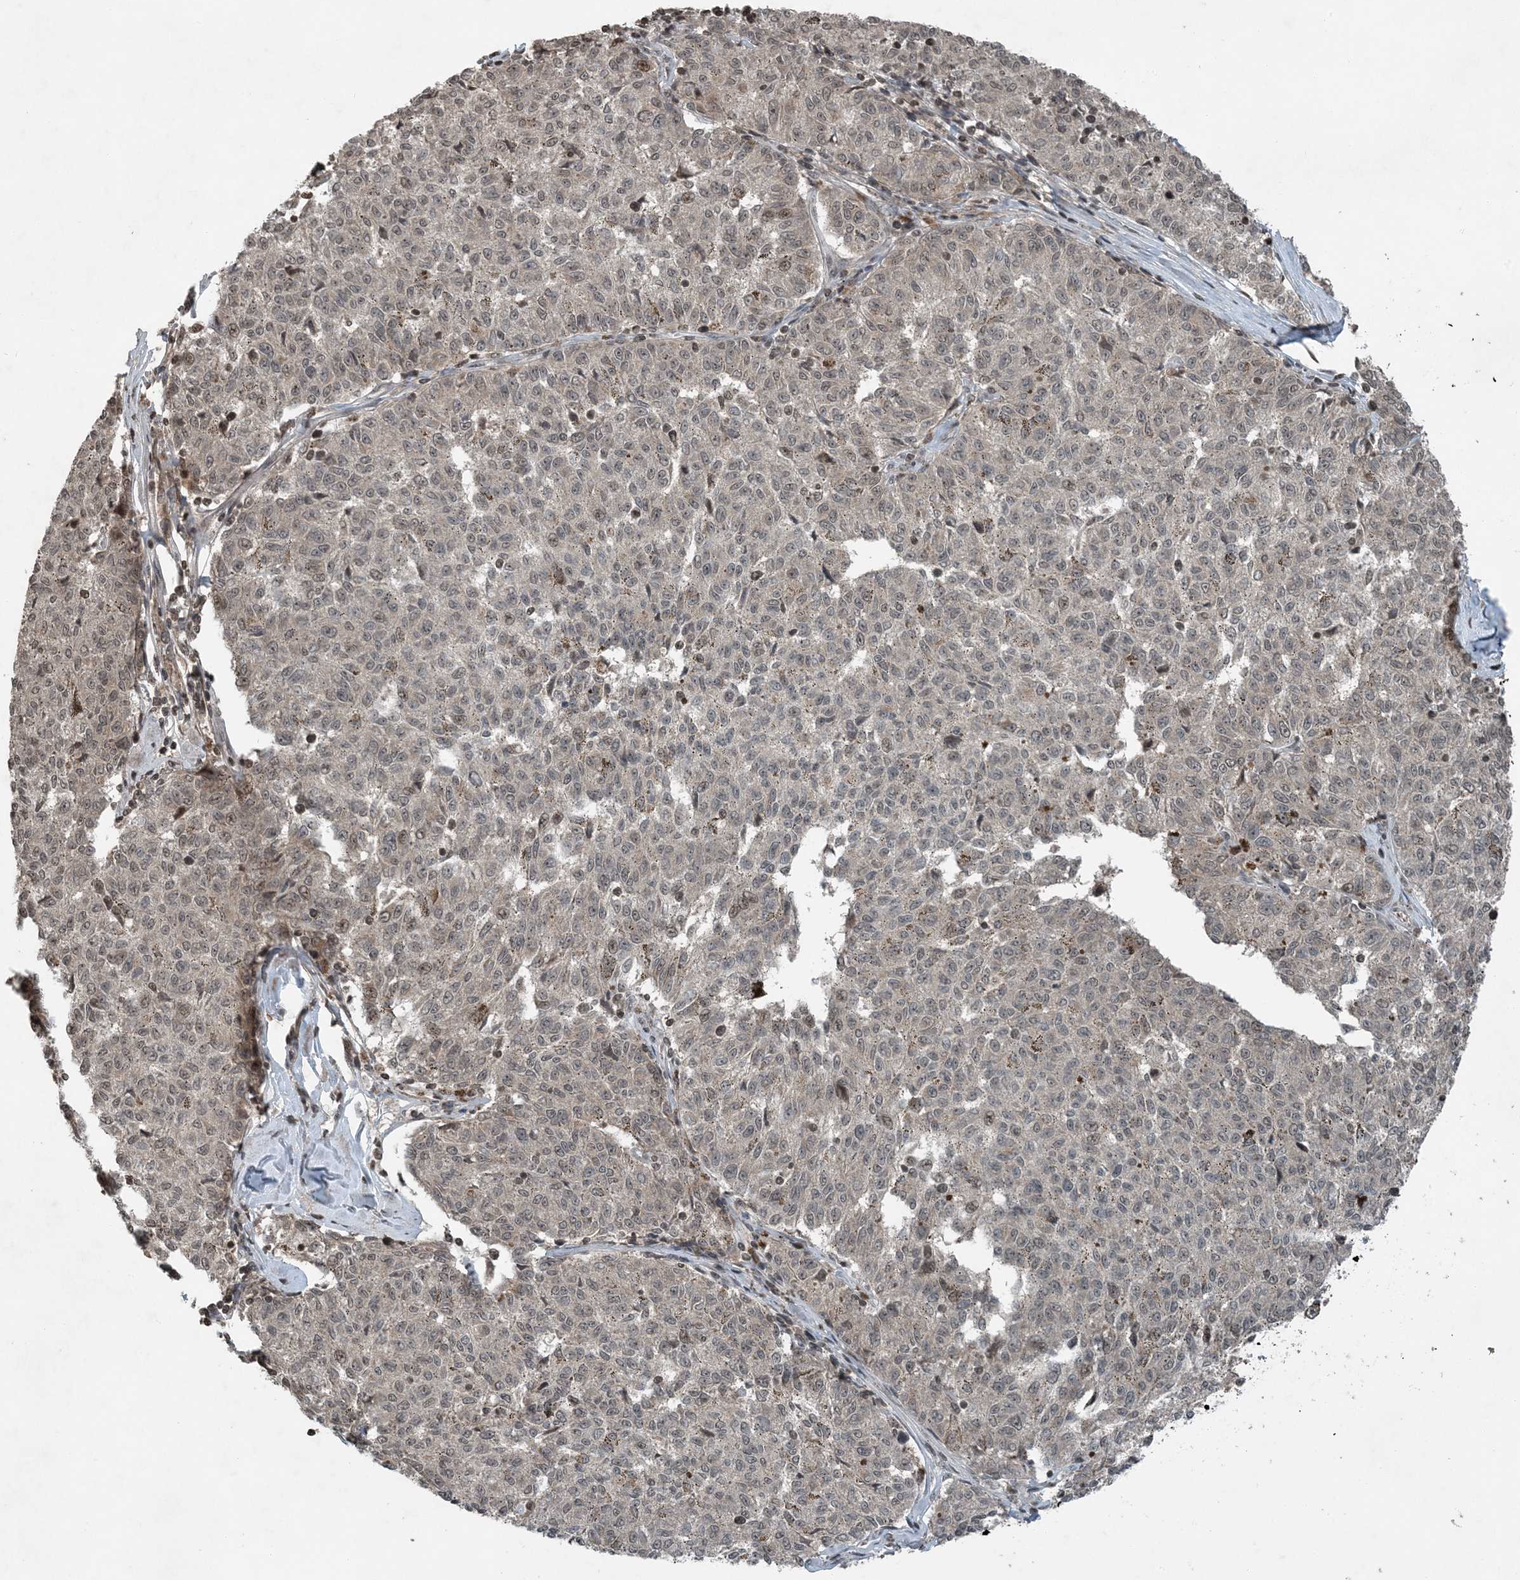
{"staining": {"intensity": "weak", "quantity": "<25%", "location": "nuclear"}, "tissue": "melanoma", "cell_type": "Tumor cells", "image_type": "cancer", "snomed": [{"axis": "morphology", "description": "Malignant melanoma, NOS"}, {"axis": "topography", "description": "Skin"}], "caption": "This micrograph is of melanoma stained with immunohistochemistry (IHC) to label a protein in brown with the nuclei are counter-stained blue. There is no positivity in tumor cells.", "gene": "ZFAND2B", "patient": {"sex": "female", "age": 72}}